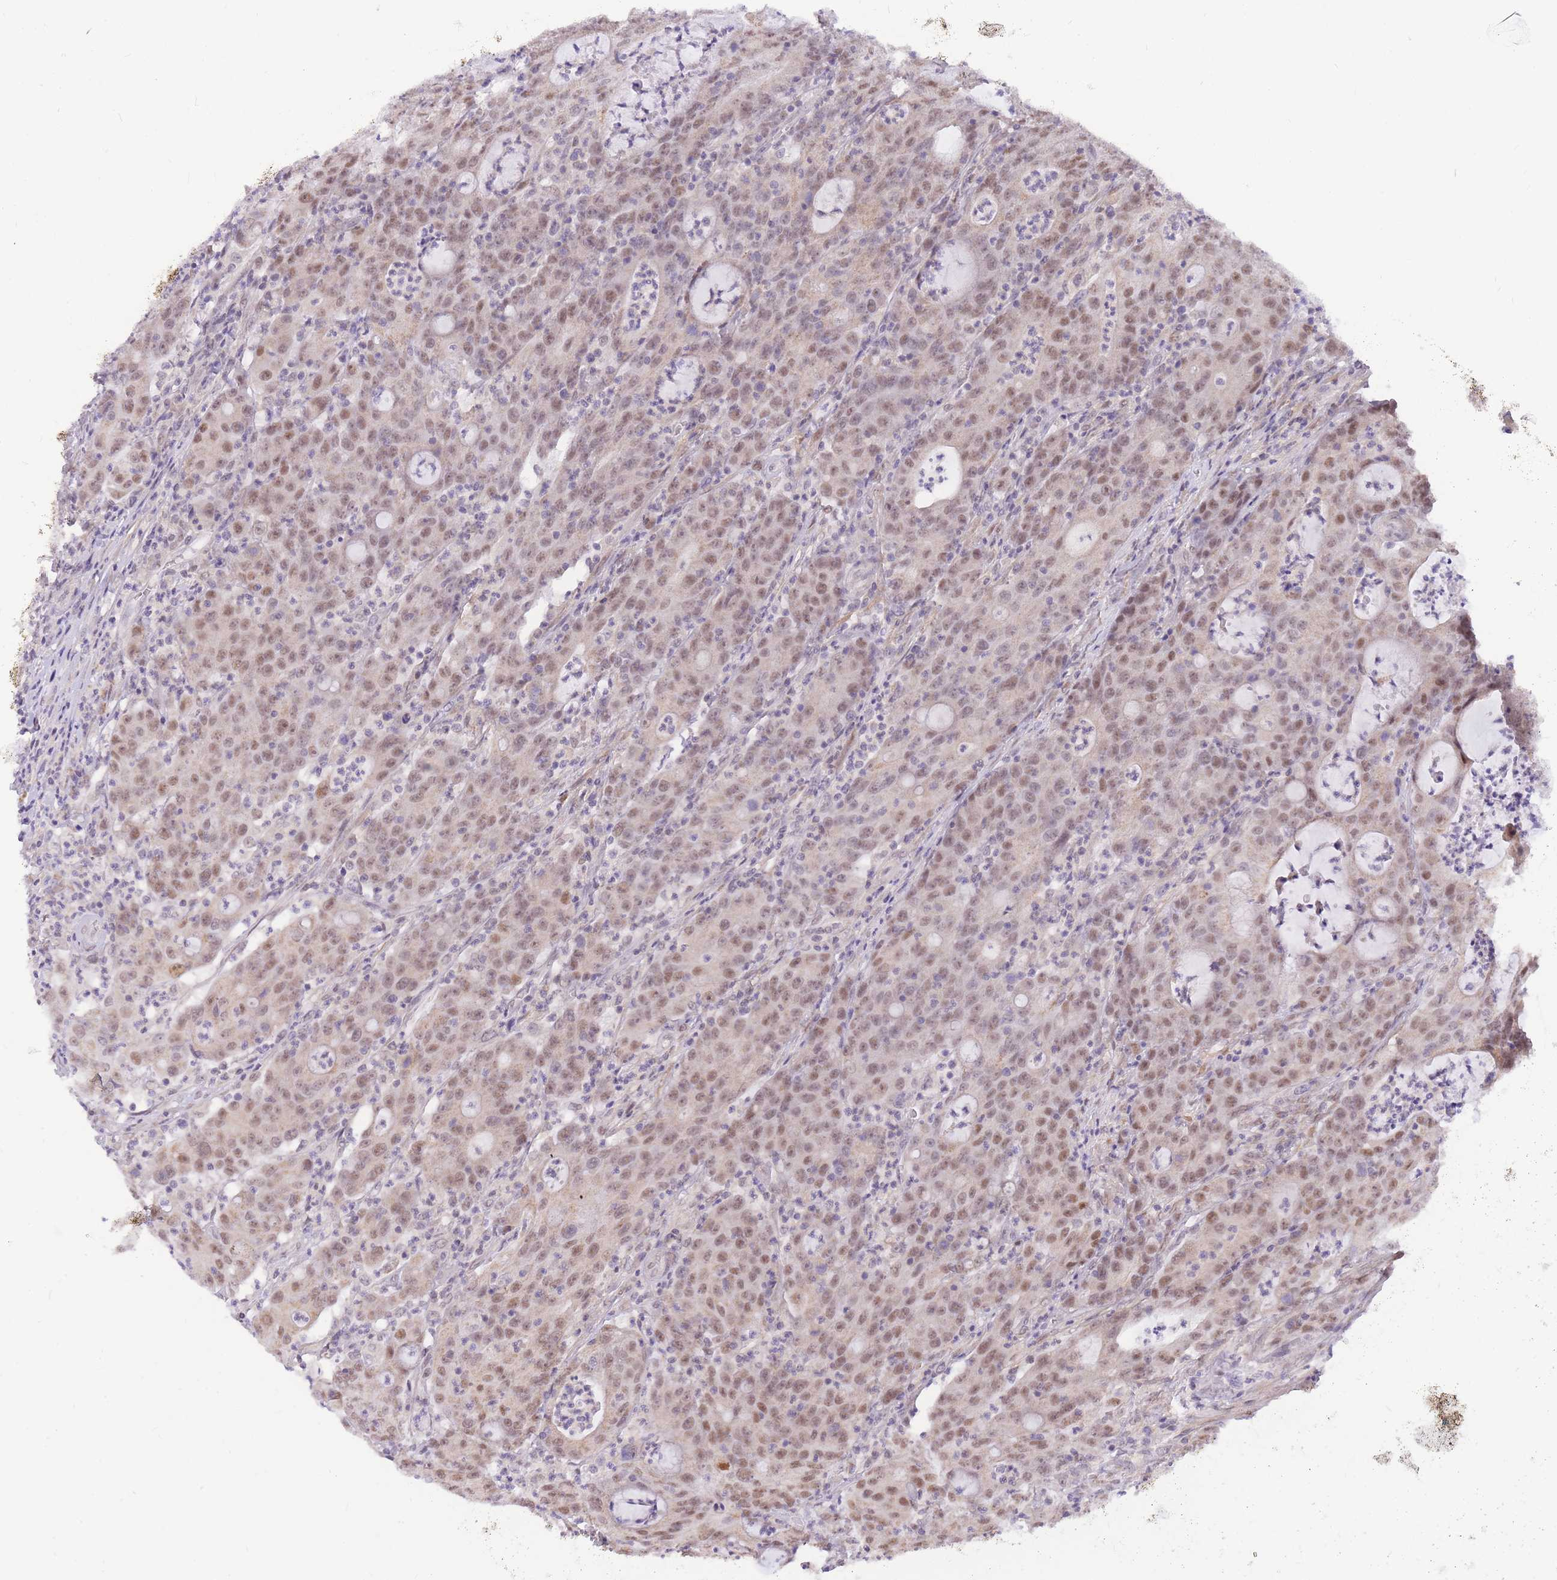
{"staining": {"intensity": "moderate", "quantity": "25%-75%", "location": "nuclear"}, "tissue": "colorectal cancer", "cell_type": "Tumor cells", "image_type": "cancer", "snomed": [{"axis": "morphology", "description": "Adenocarcinoma, NOS"}, {"axis": "topography", "description": "Colon"}], "caption": "This is an image of immunohistochemistry staining of colorectal cancer (adenocarcinoma), which shows moderate positivity in the nuclear of tumor cells.", "gene": "MINDY2", "patient": {"sex": "male", "age": 83}}